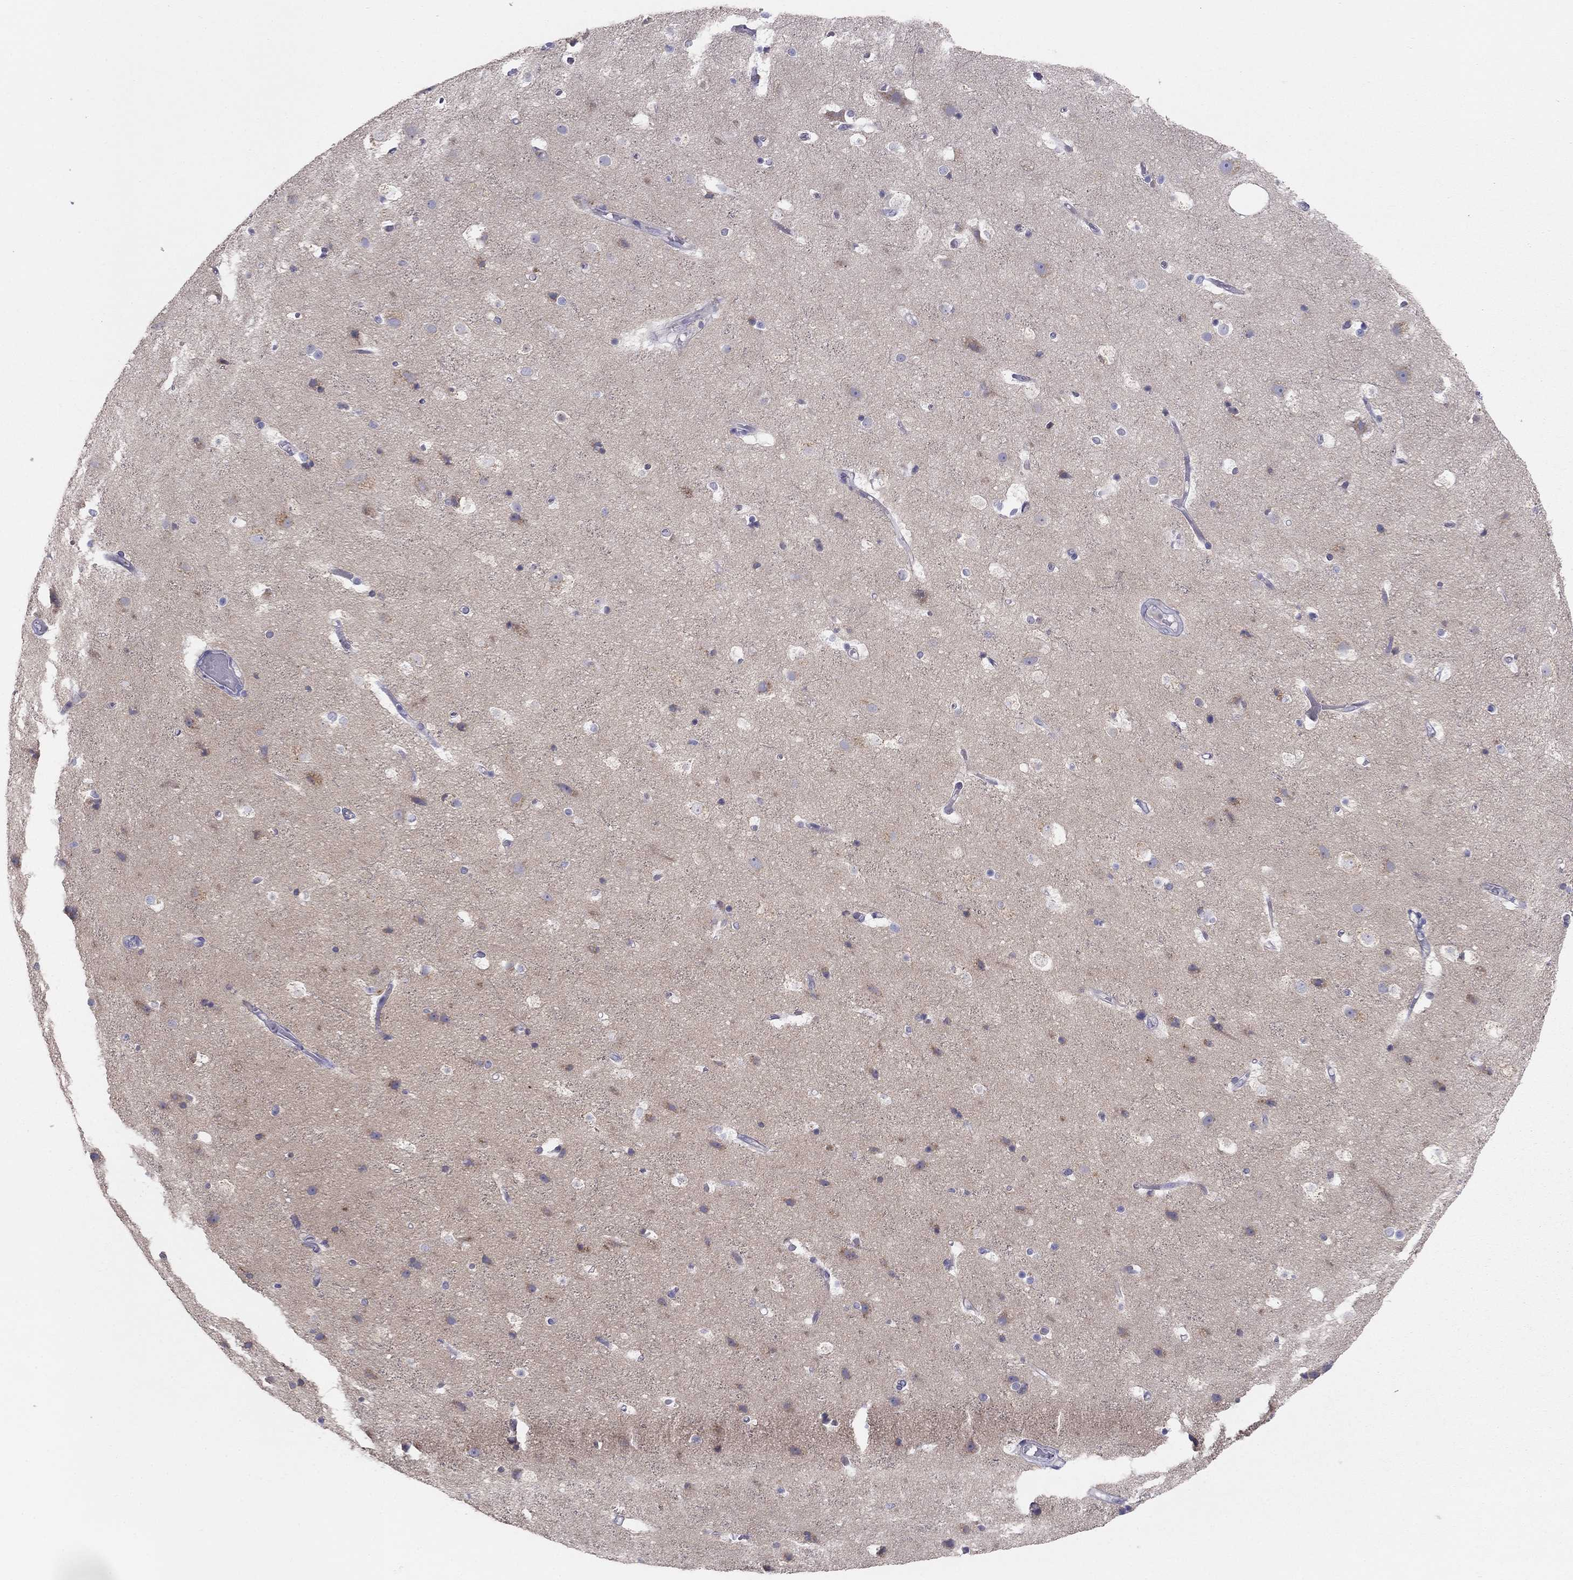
{"staining": {"intensity": "negative", "quantity": "none", "location": "none"}, "tissue": "cerebral cortex", "cell_type": "Endothelial cells", "image_type": "normal", "snomed": [{"axis": "morphology", "description": "Normal tissue, NOS"}, {"axis": "topography", "description": "Cerebral cortex"}], "caption": "An image of cerebral cortex stained for a protein displays no brown staining in endothelial cells.", "gene": "MGAT4C", "patient": {"sex": "female", "age": 52}}